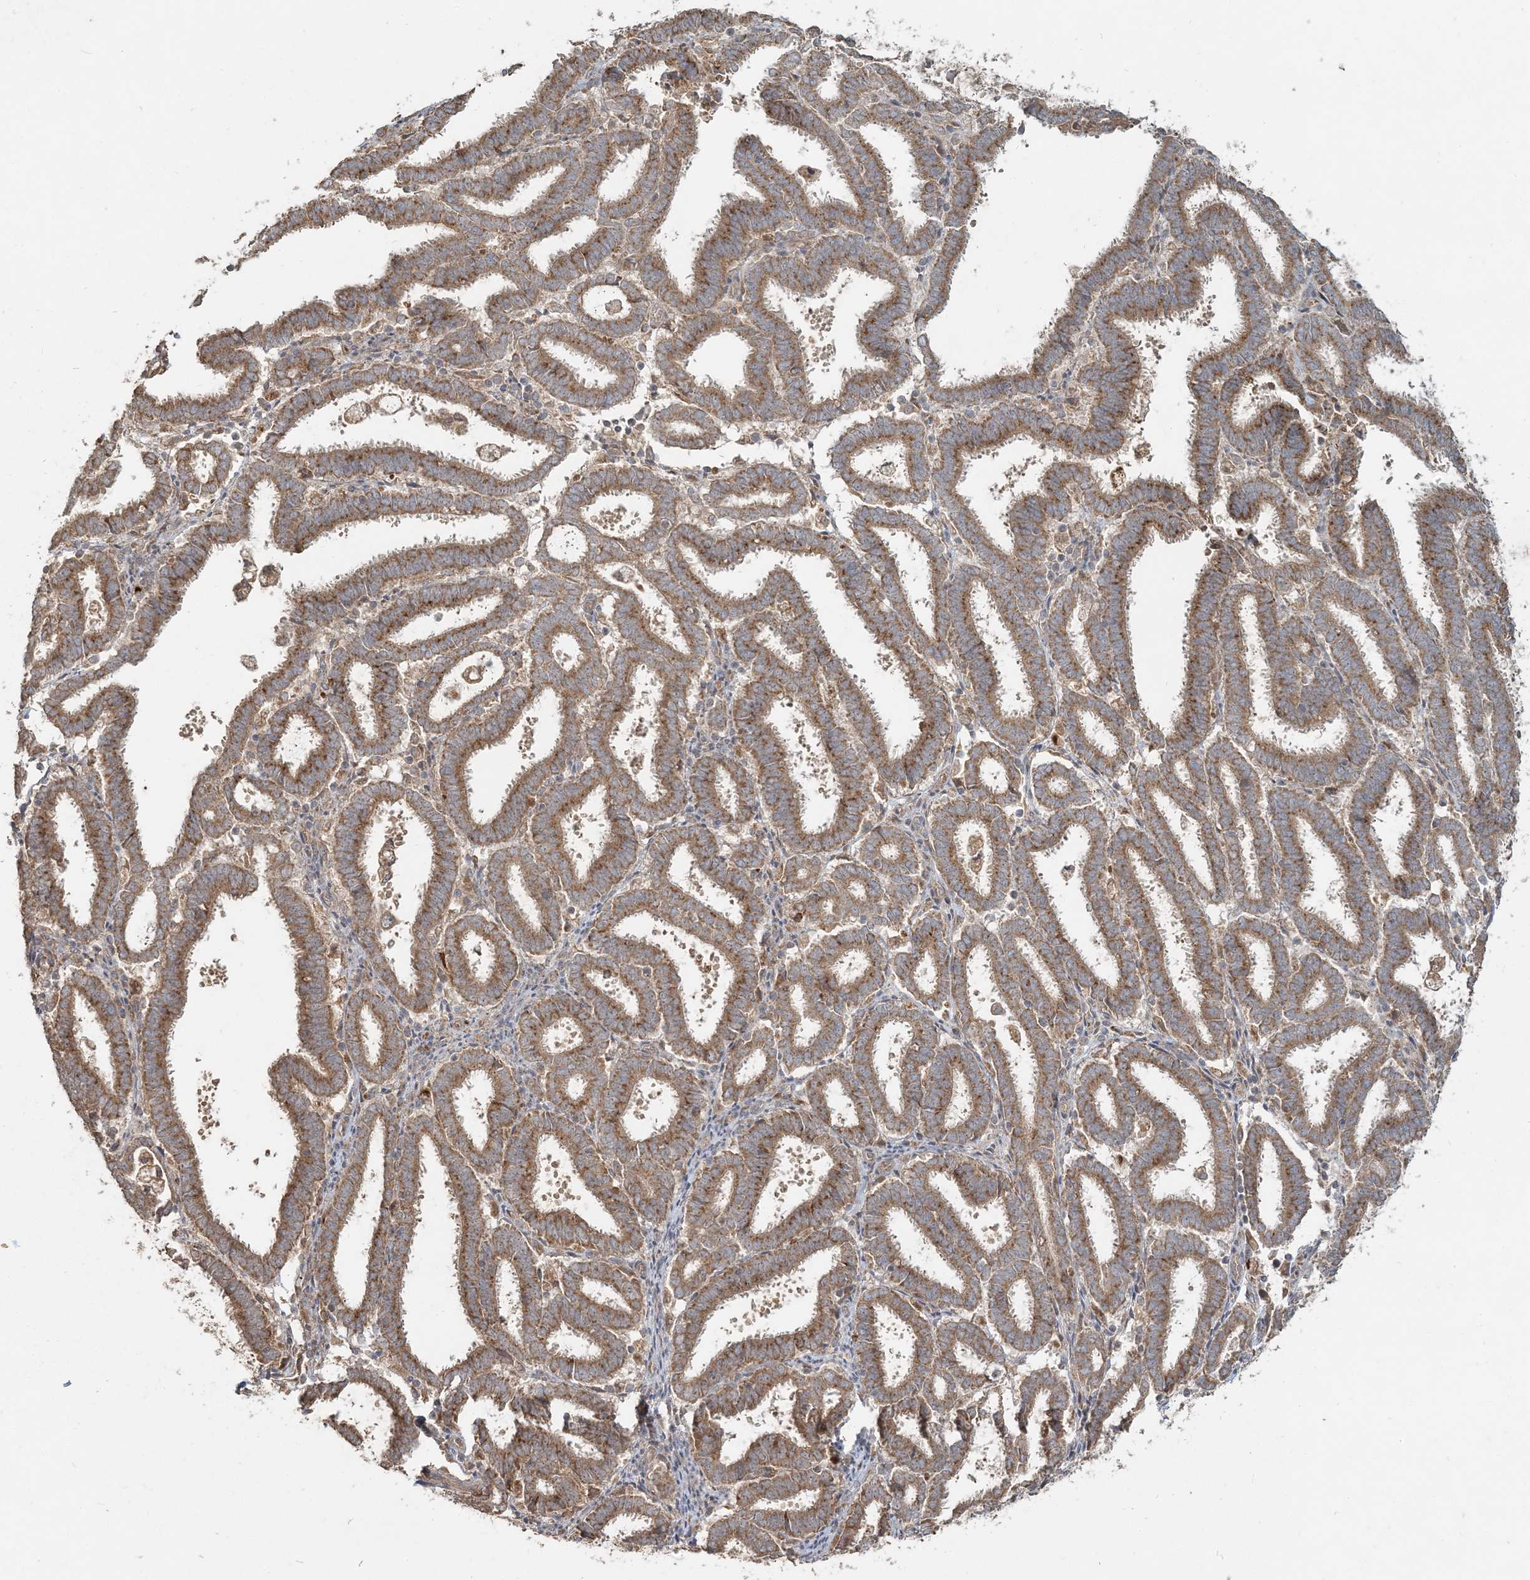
{"staining": {"intensity": "moderate", "quantity": ">75%", "location": "cytoplasmic/membranous"}, "tissue": "endometrial cancer", "cell_type": "Tumor cells", "image_type": "cancer", "snomed": [{"axis": "morphology", "description": "Adenocarcinoma, NOS"}, {"axis": "topography", "description": "Uterus"}], "caption": "High-magnification brightfield microscopy of adenocarcinoma (endometrial) stained with DAB (brown) and counterstained with hematoxylin (blue). tumor cells exhibit moderate cytoplasmic/membranous positivity is appreciated in about>75% of cells. (DAB IHC, brown staining for protein, blue staining for nuclei).", "gene": "RAB14", "patient": {"sex": "female", "age": 83}}